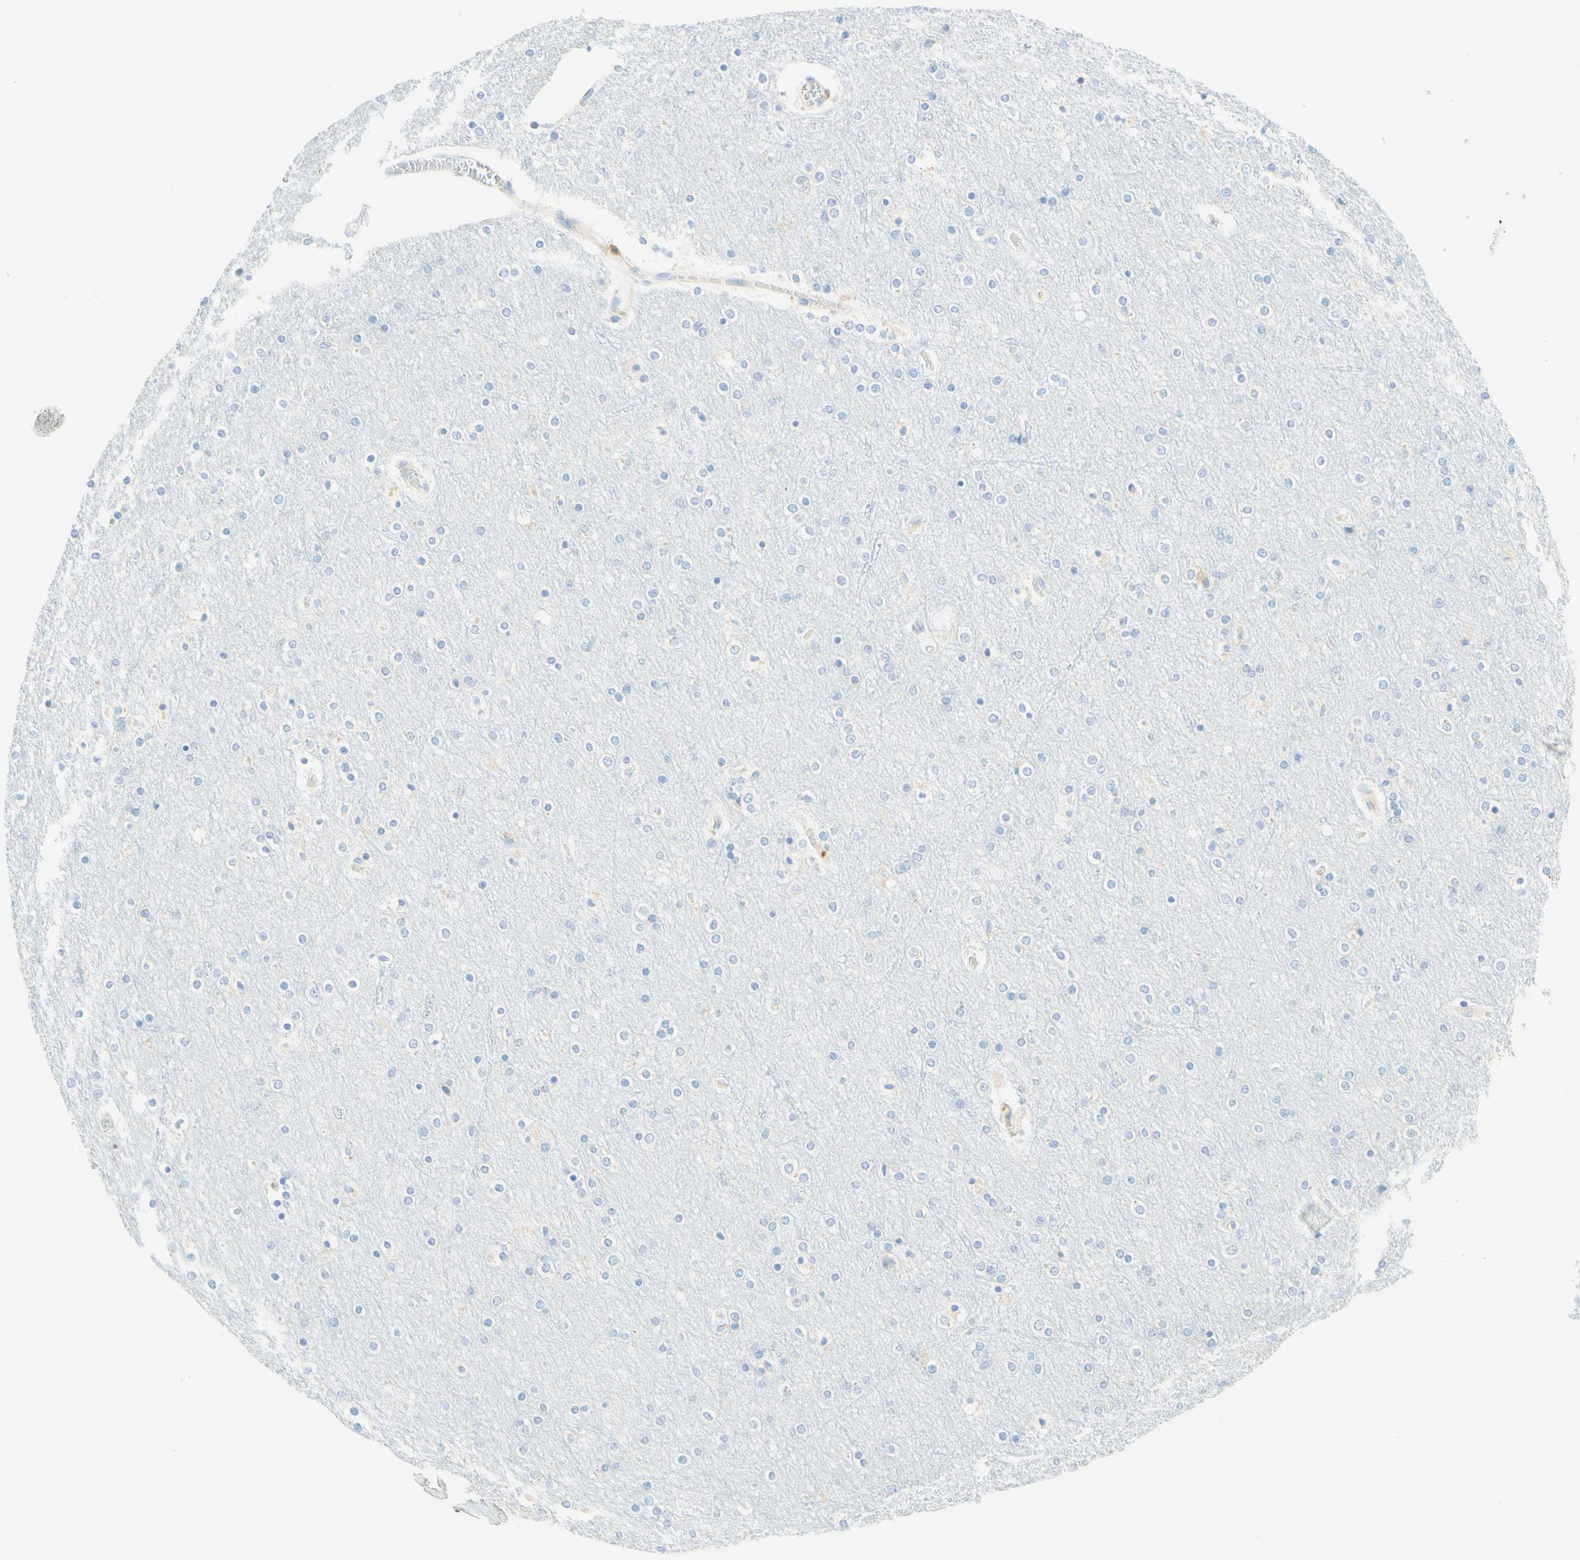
{"staining": {"intensity": "negative", "quantity": "none", "location": "none"}, "tissue": "cerebral cortex", "cell_type": "Endothelial cells", "image_type": "normal", "snomed": [{"axis": "morphology", "description": "Normal tissue, NOS"}, {"axis": "topography", "description": "Cerebral cortex"}], "caption": "This is a image of immunohistochemistry staining of normal cerebral cortex, which shows no positivity in endothelial cells. (DAB immunohistochemistry with hematoxylin counter stain).", "gene": "LAT", "patient": {"sex": "female", "age": 54}}